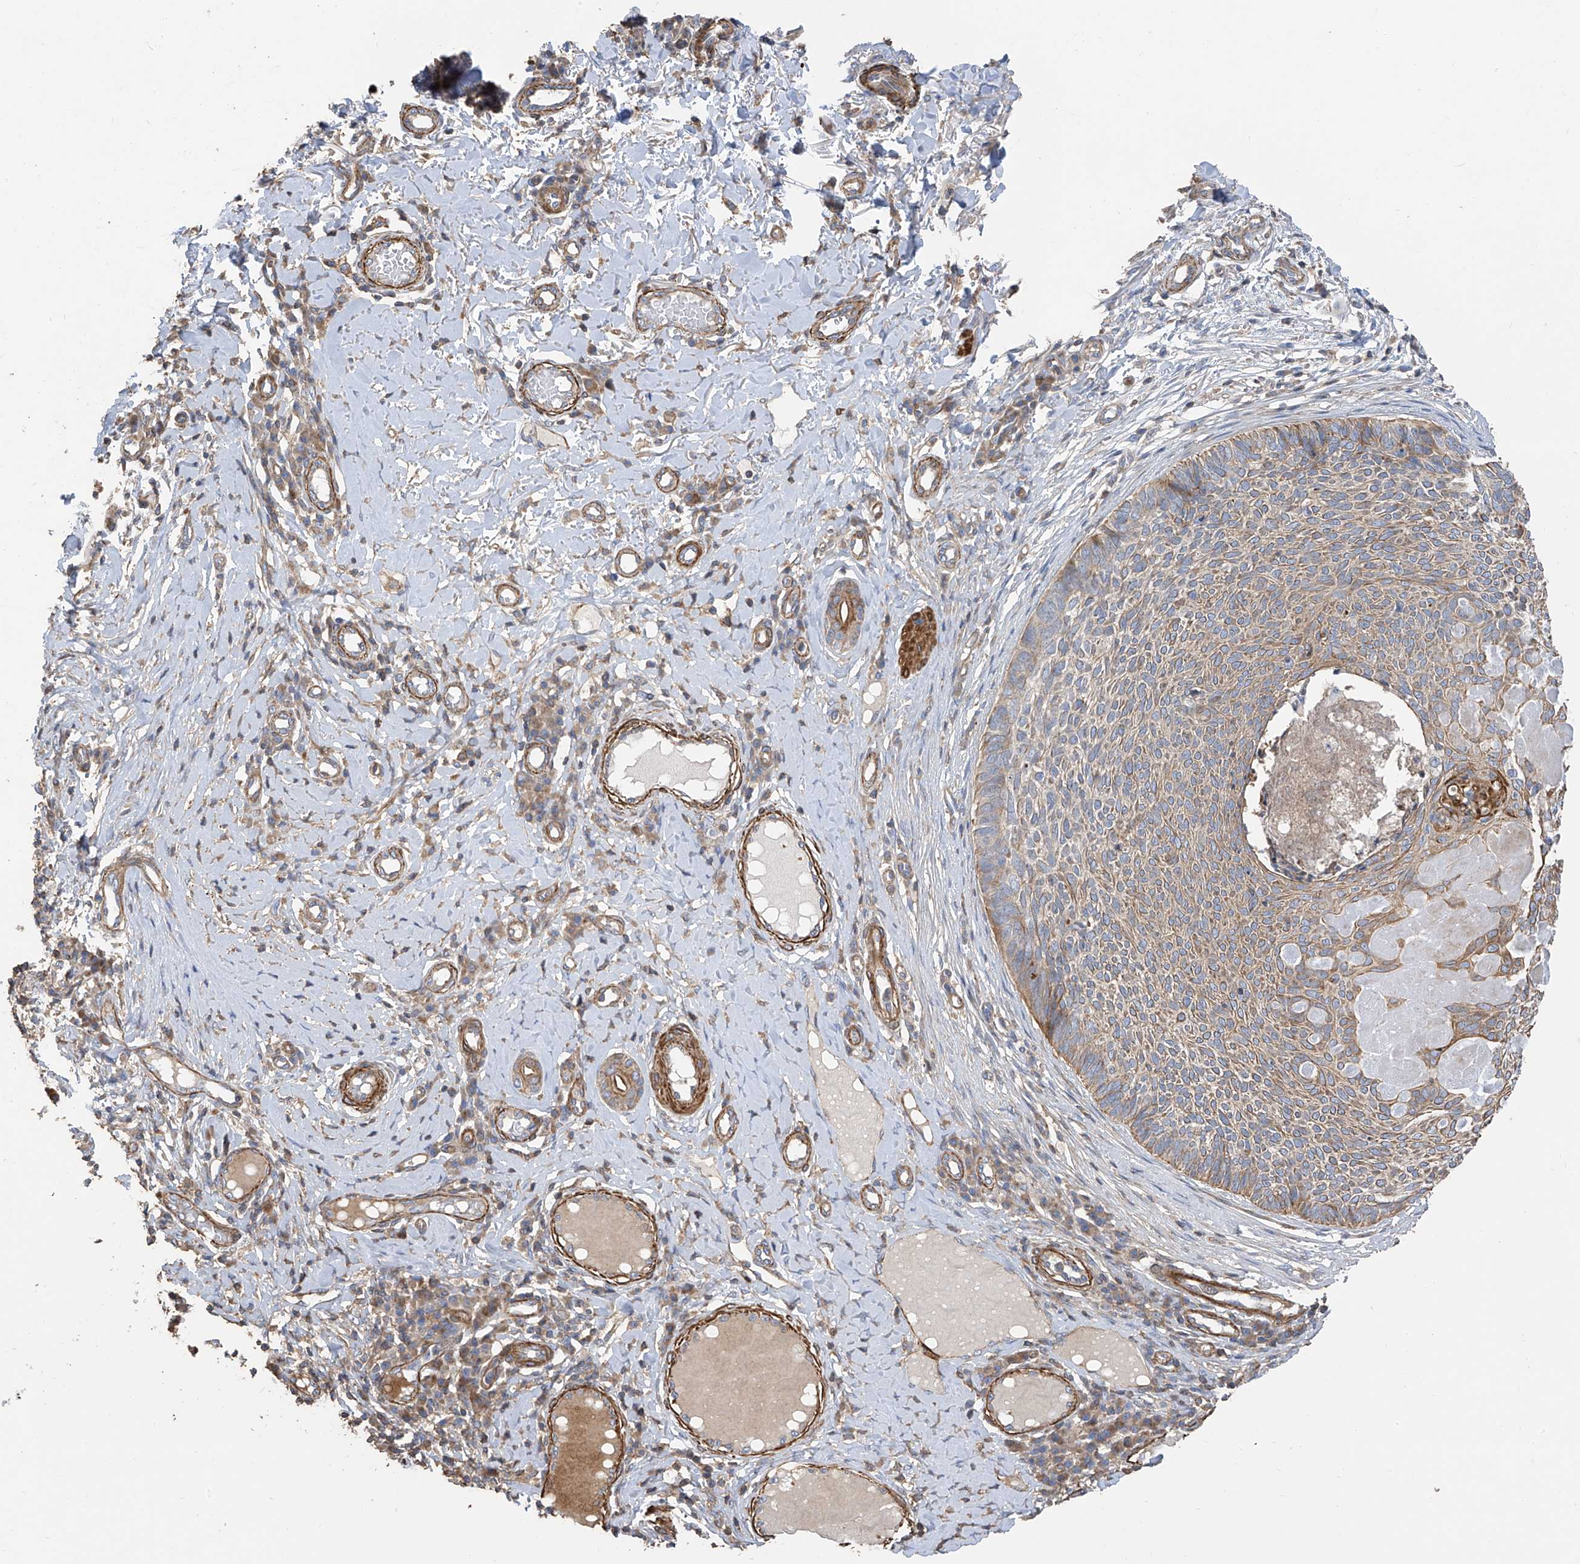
{"staining": {"intensity": "moderate", "quantity": "25%-75%", "location": "cytoplasmic/membranous"}, "tissue": "skin cancer", "cell_type": "Tumor cells", "image_type": "cancer", "snomed": [{"axis": "morphology", "description": "Normal tissue, NOS"}, {"axis": "morphology", "description": "Basal cell carcinoma"}, {"axis": "topography", "description": "Skin"}], "caption": "Skin cancer (basal cell carcinoma) stained with a brown dye displays moderate cytoplasmic/membranous positive positivity in about 25%-75% of tumor cells.", "gene": "SLC43A3", "patient": {"sex": "male", "age": 50}}